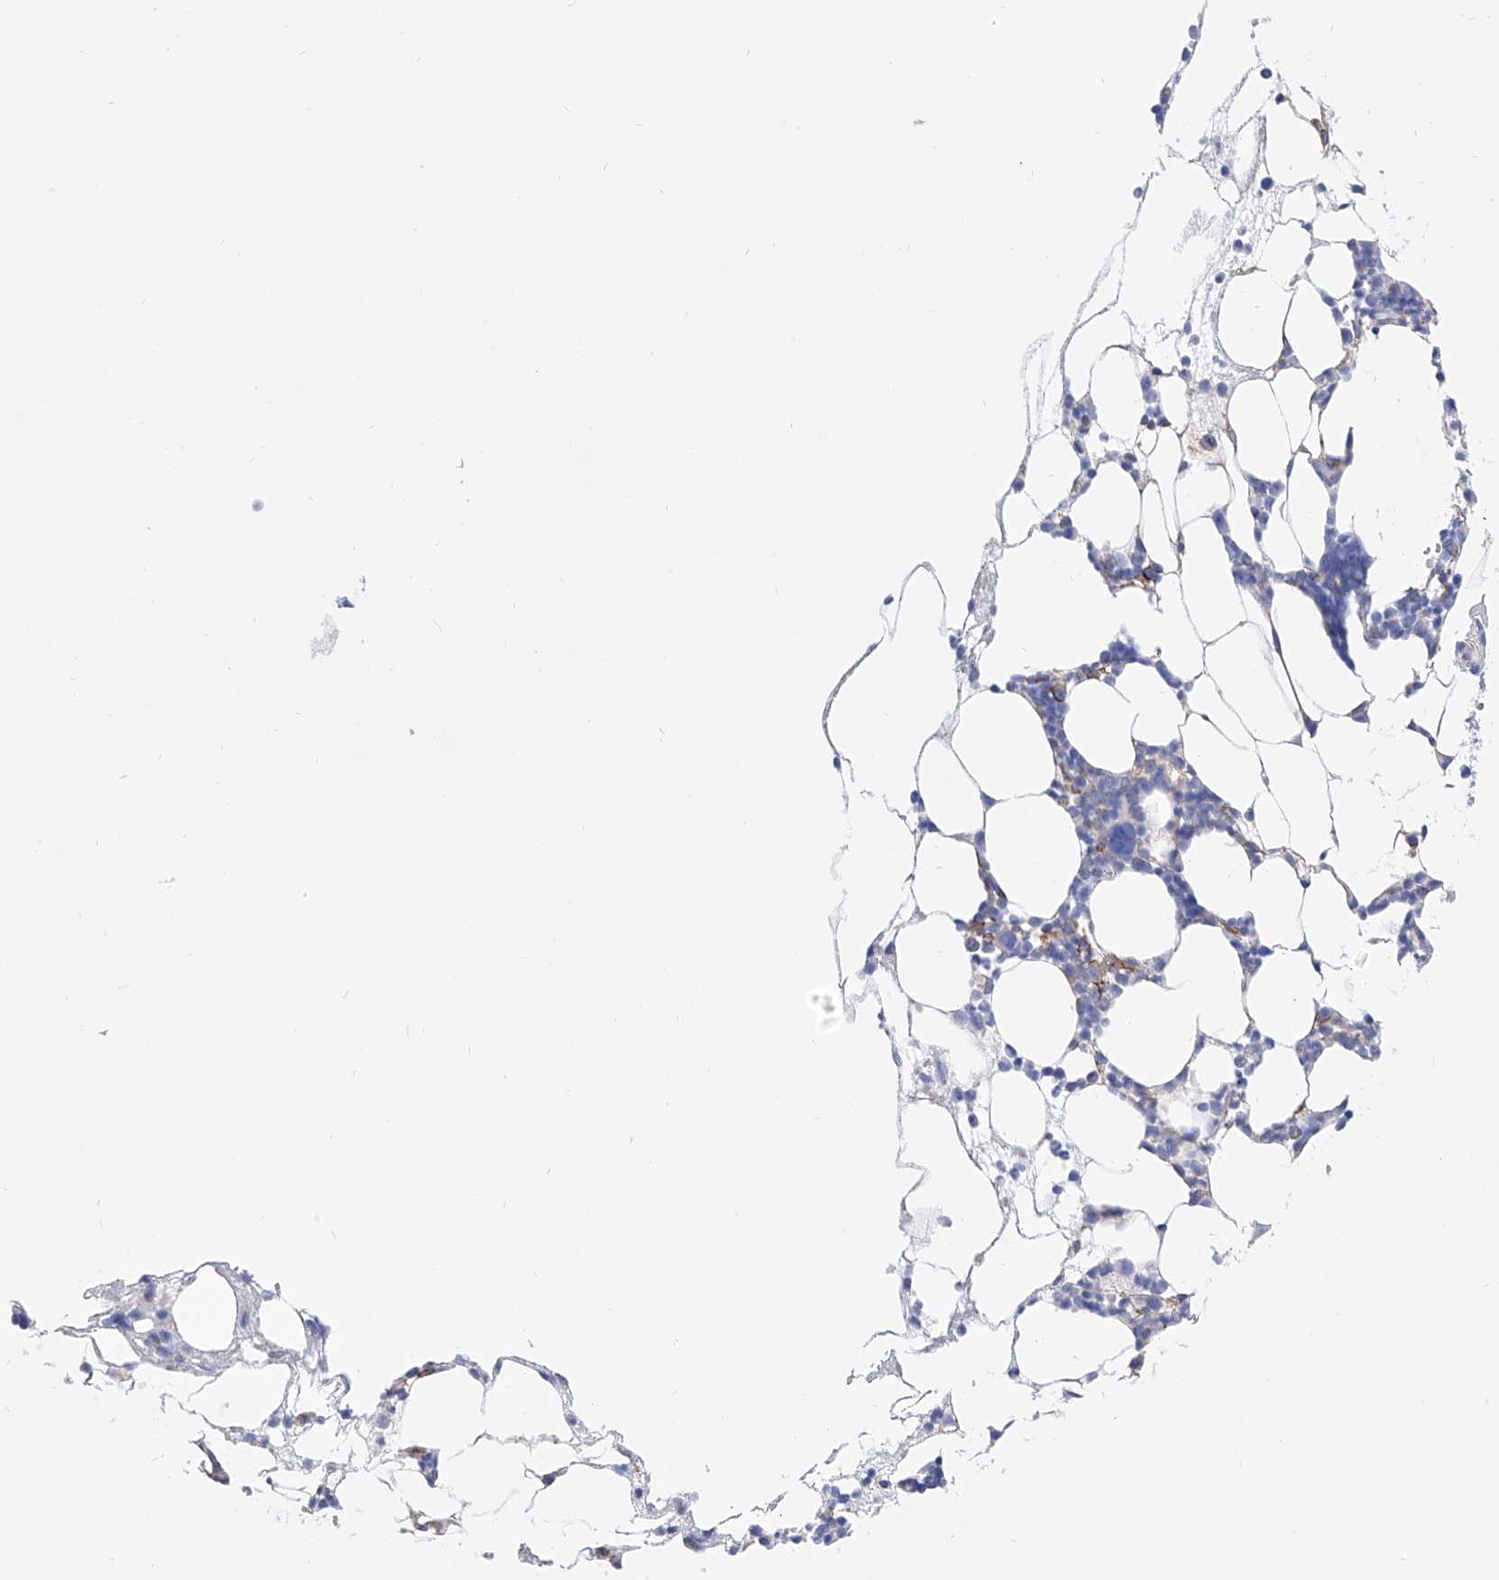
{"staining": {"intensity": "negative", "quantity": "none", "location": "none"}, "tissue": "bone marrow", "cell_type": "Hematopoietic cells", "image_type": "normal", "snomed": [{"axis": "morphology", "description": "Normal tissue, NOS"}, {"axis": "morphology", "description": "Inflammation, NOS"}, {"axis": "topography", "description": "Bone marrow"}], "caption": "Photomicrograph shows no protein staining in hematopoietic cells of benign bone marrow.", "gene": "ZNF653", "patient": {"sex": "female", "age": 78}}